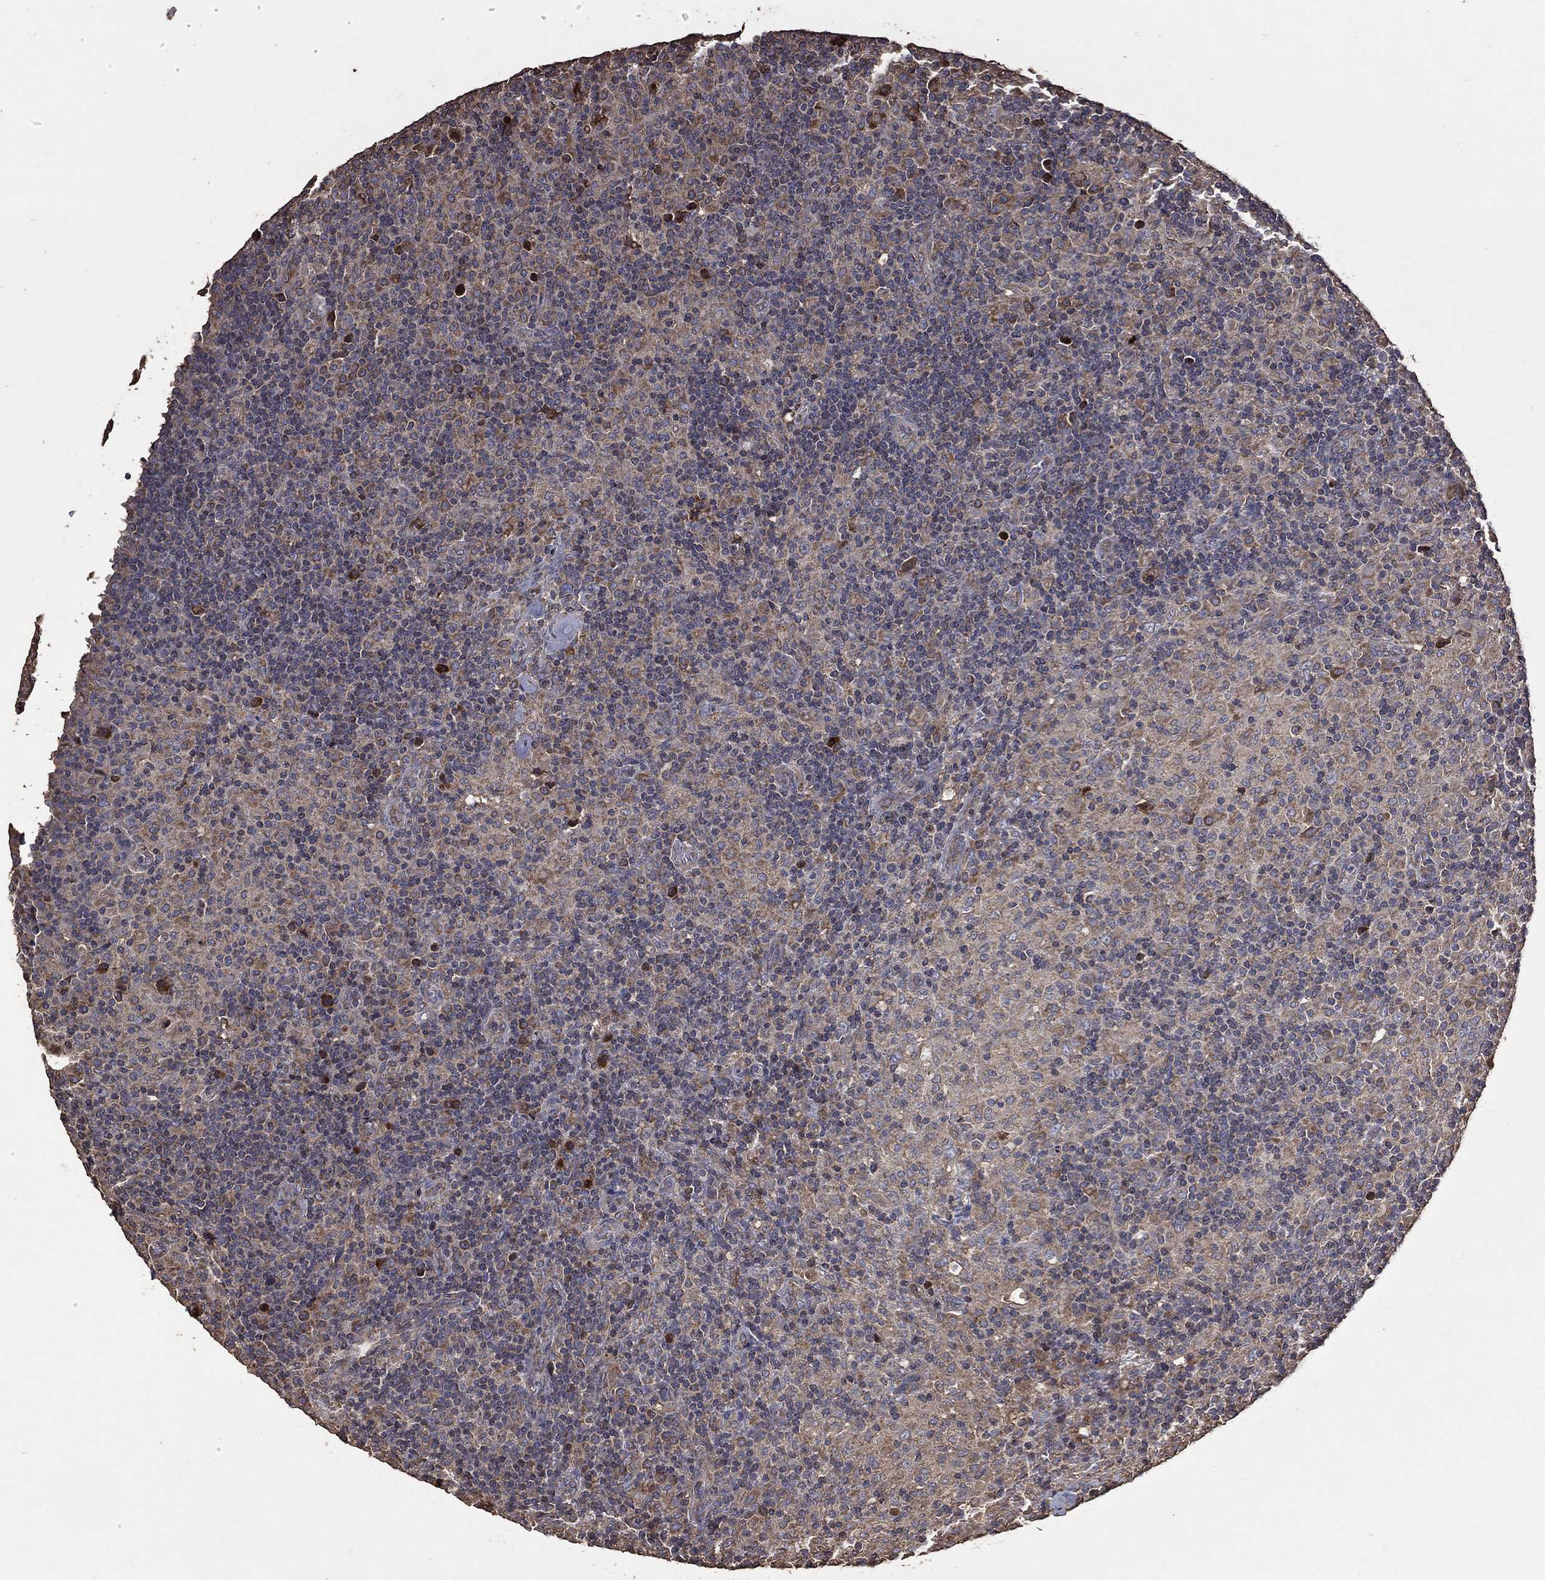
{"staining": {"intensity": "moderate", "quantity": "<25%", "location": "cytoplasmic/membranous"}, "tissue": "lymphoma", "cell_type": "Tumor cells", "image_type": "cancer", "snomed": [{"axis": "morphology", "description": "Hodgkin's disease, NOS"}, {"axis": "topography", "description": "Lymph node"}], "caption": "IHC photomicrograph of neoplastic tissue: human lymphoma stained using immunohistochemistry (IHC) displays low levels of moderate protein expression localized specifically in the cytoplasmic/membranous of tumor cells, appearing as a cytoplasmic/membranous brown color.", "gene": "METTL27", "patient": {"sex": "male", "age": 70}}